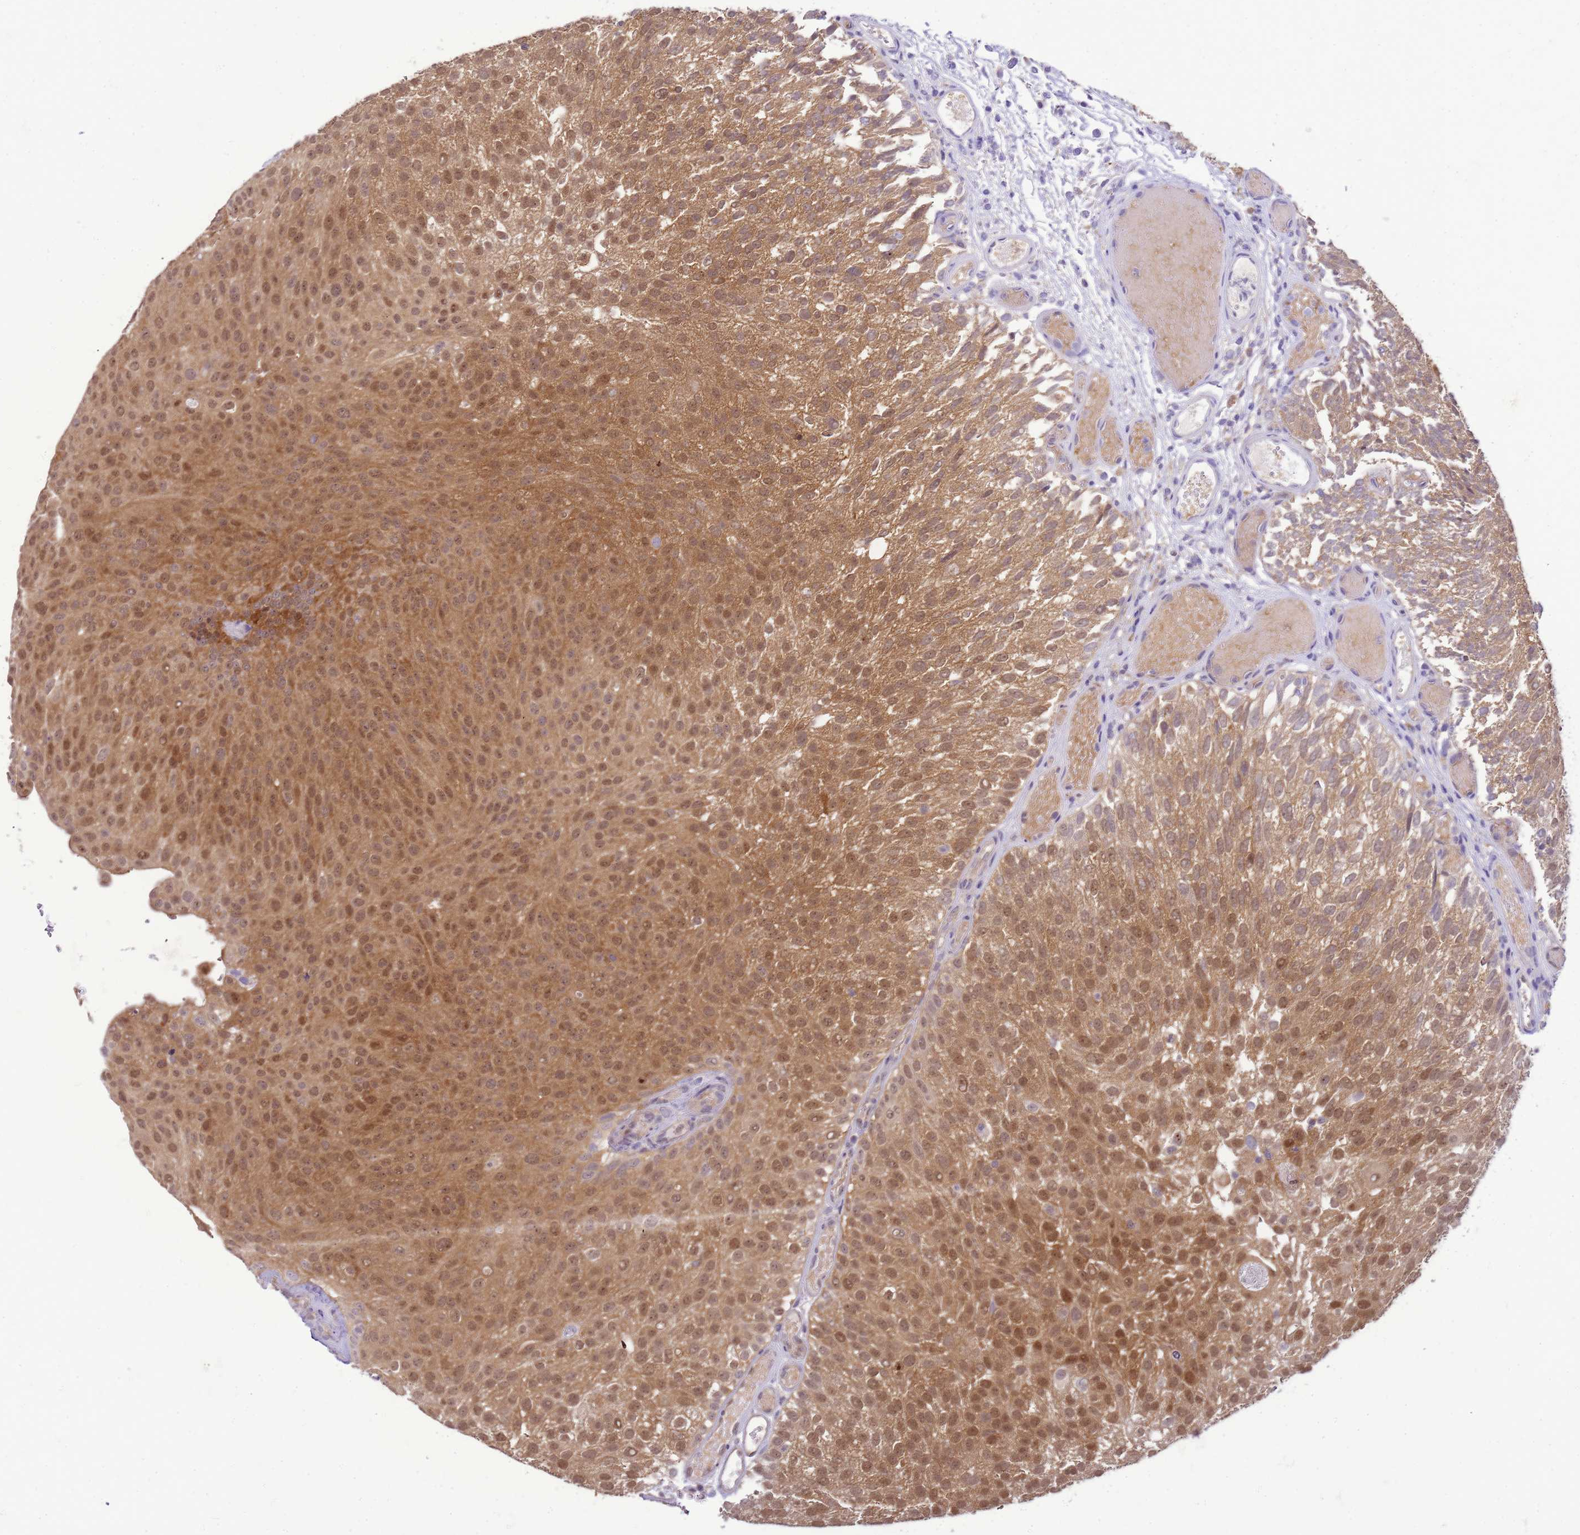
{"staining": {"intensity": "moderate", "quantity": ">75%", "location": "cytoplasmic/membranous,nuclear"}, "tissue": "urothelial cancer", "cell_type": "Tumor cells", "image_type": "cancer", "snomed": [{"axis": "morphology", "description": "Urothelial carcinoma, Low grade"}, {"axis": "topography", "description": "Urinary bladder"}], "caption": "Immunohistochemical staining of human urothelial carcinoma (low-grade) demonstrates medium levels of moderate cytoplasmic/membranous and nuclear staining in approximately >75% of tumor cells.", "gene": "DDI2", "patient": {"sex": "male", "age": 78}}